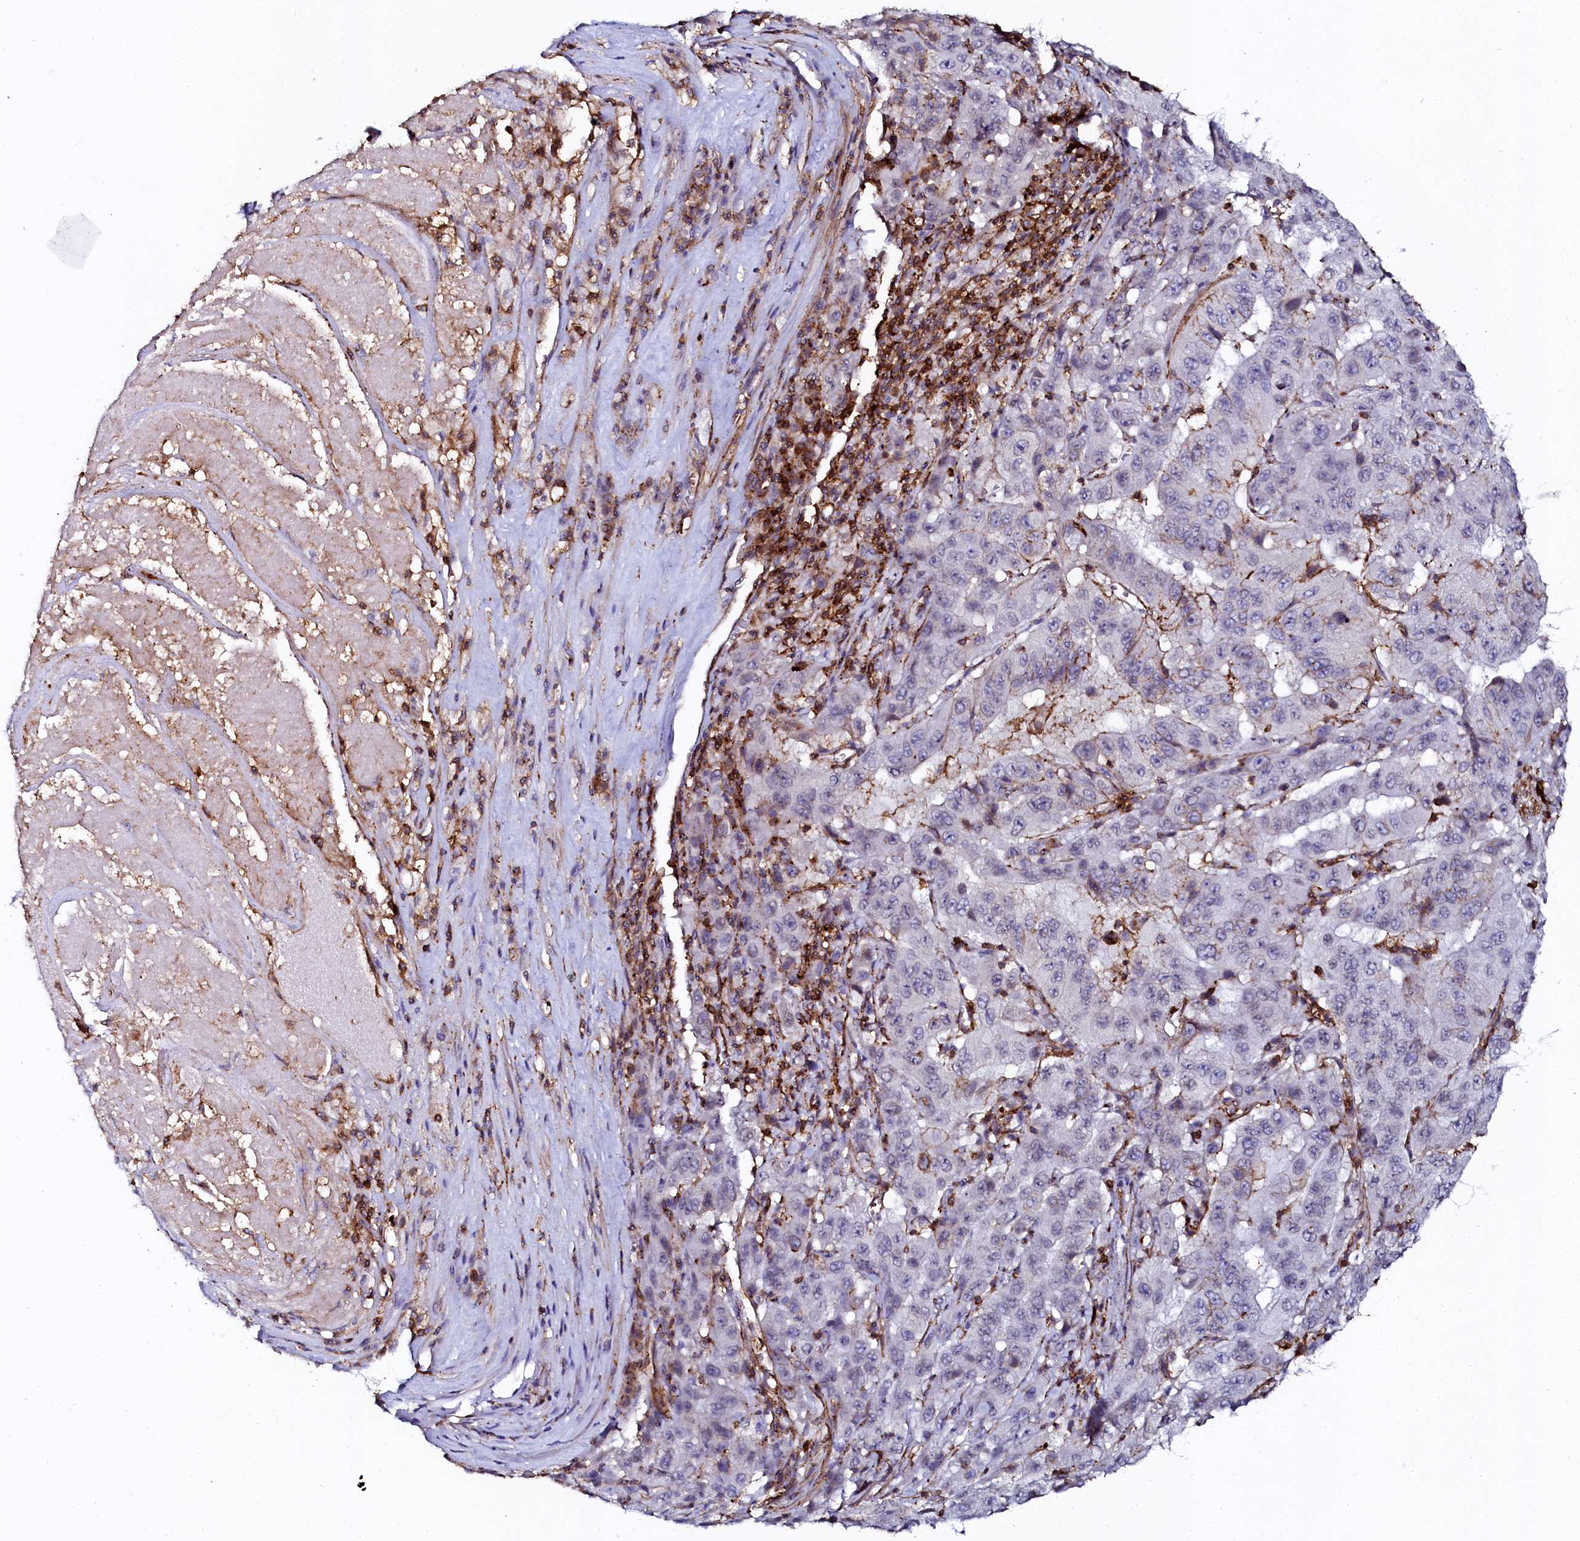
{"staining": {"intensity": "negative", "quantity": "none", "location": "none"}, "tissue": "pancreatic cancer", "cell_type": "Tumor cells", "image_type": "cancer", "snomed": [{"axis": "morphology", "description": "Adenocarcinoma, NOS"}, {"axis": "topography", "description": "Pancreas"}], "caption": "Tumor cells show no significant expression in adenocarcinoma (pancreatic). The staining was performed using DAB to visualize the protein expression in brown, while the nuclei were stained in blue with hematoxylin (Magnification: 20x).", "gene": "AAAS", "patient": {"sex": "male", "age": 63}}